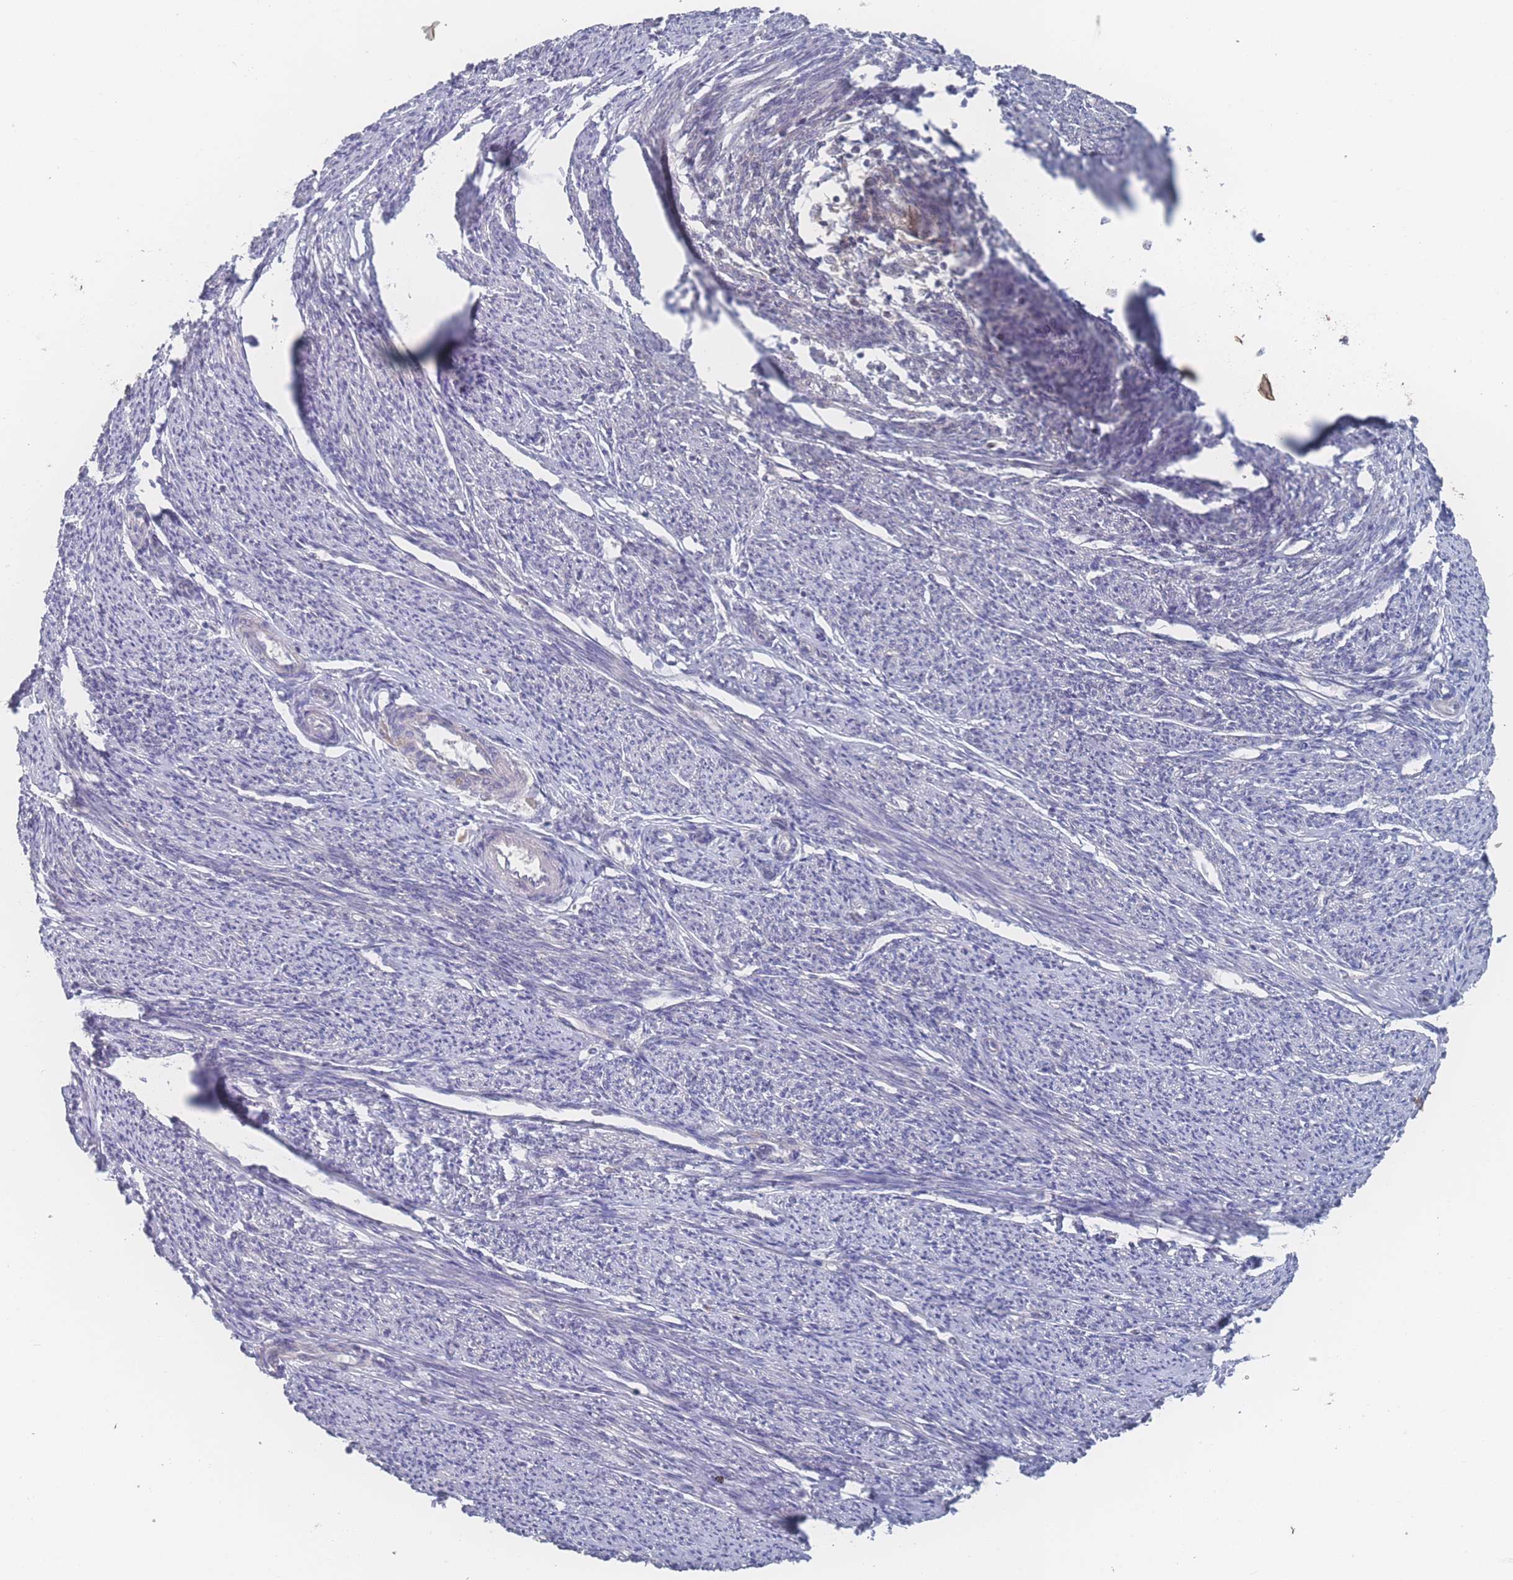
{"staining": {"intensity": "weak", "quantity": "25%-75%", "location": "cytoplasmic/membranous,nuclear"}, "tissue": "smooth muscle", "cell_type": "Smooth muscle cells", "image_type": "normal", "snomed": [{"axis": "morphology", "description": "Normal tissue, NOS"}, {"axis": "topography", "description": "Smooth muscle"}, {"axis": "topography", "description": "Uterus"}], "caption": "About 25%-75% of smooth muscle cells in benign smooth muscle demonstrate weak cytoplasmic/membranous,nuclear protein positivity as visualized by brown immunohistochemical staining.", "gene": "NBEAL1", "patient": {"sex": "female", "age": 59}}